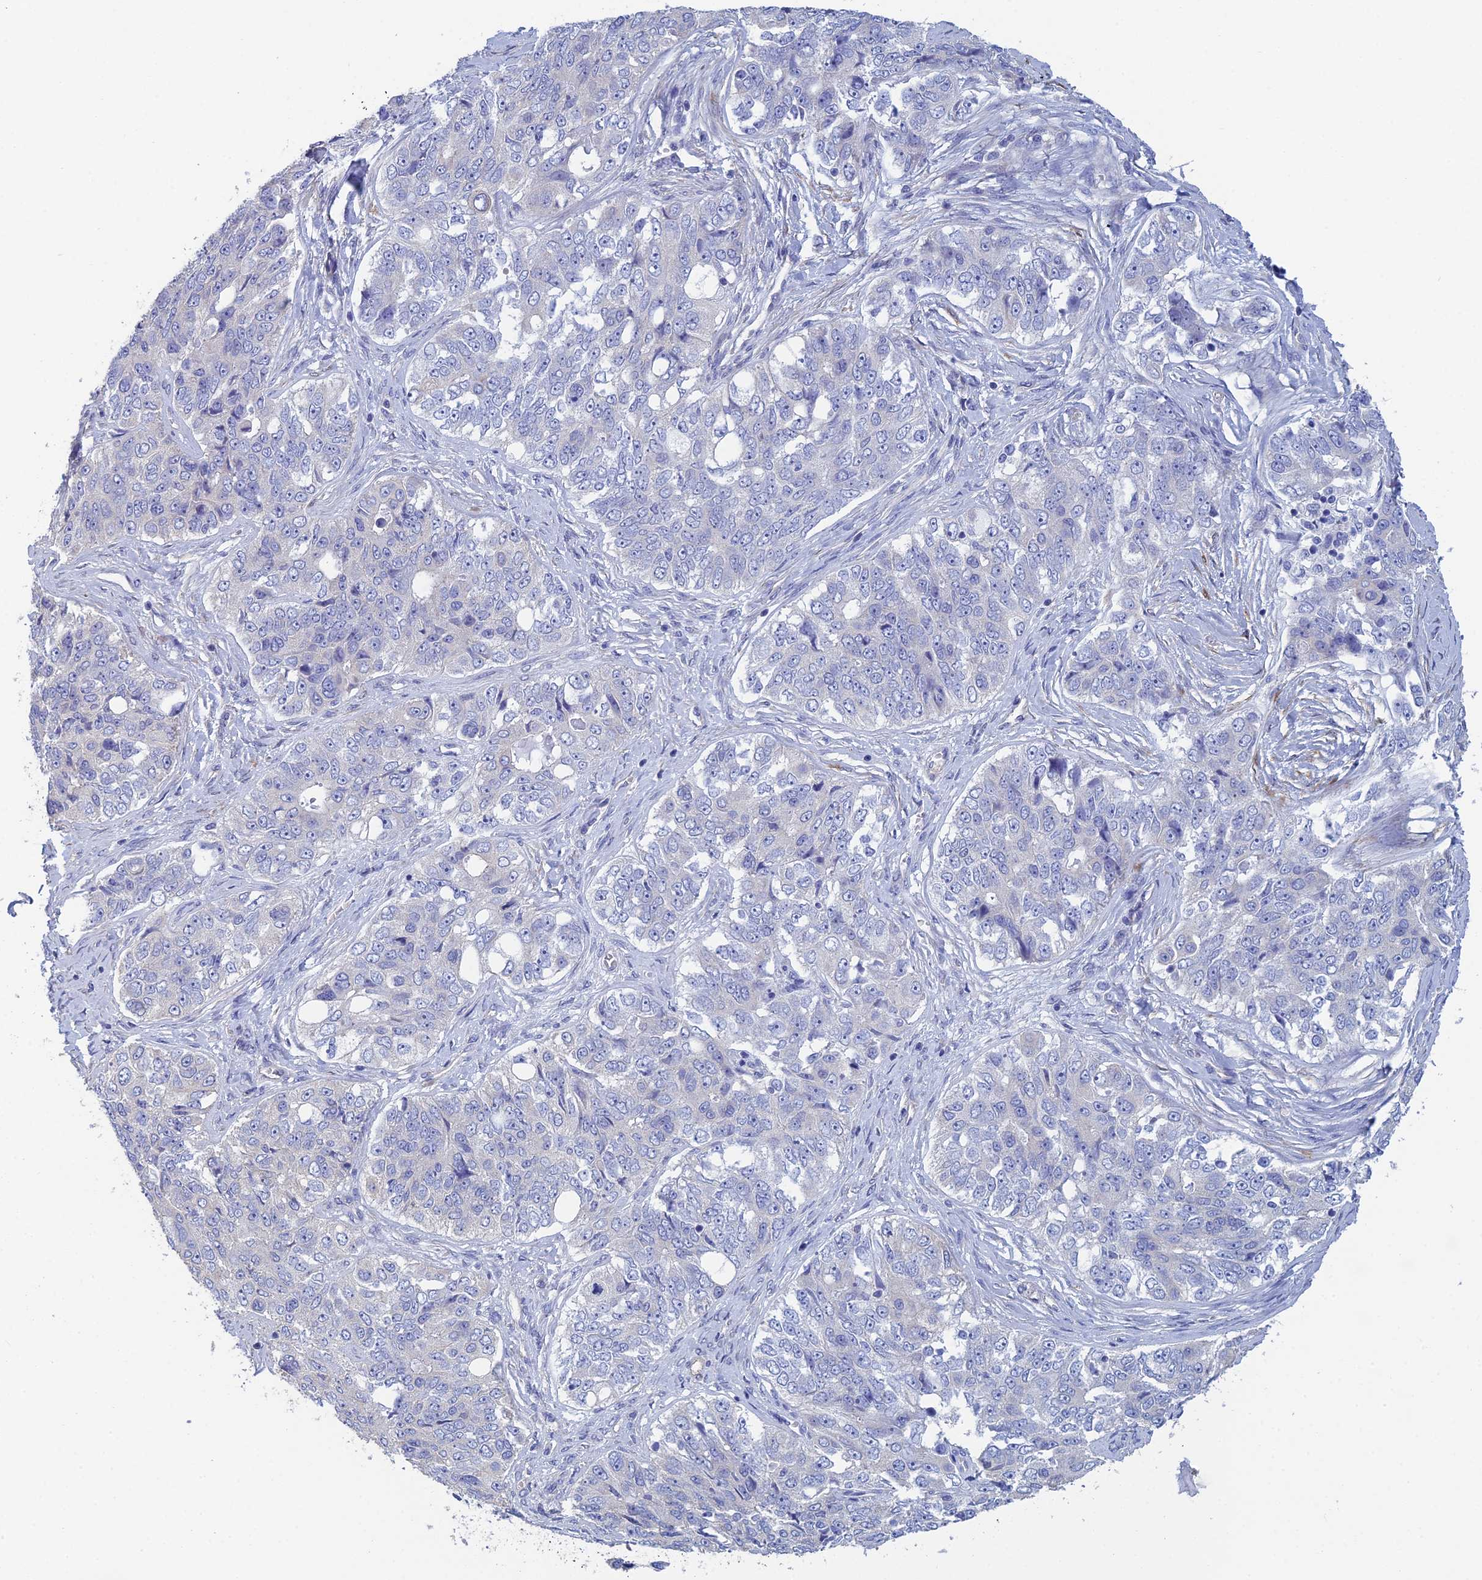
{"staining": {"intensity": "negative", "quantity": "none", "location": "none"}, "tissue": "ovarian cancer", "cell_type": "Tumor cells", "image_type": "cancer", "snomed": [{"axis": "morphology", "description": "Carcinoma, endometroid"}, {"axis": "topography", "description": "Ovary"}], "caption": "IHC of endometroid carcinoma (ovarian) exhibits no expression in tumor cells. Nuclei are stained in blue.", "gene": "PCDHA8", "patient": {"sex": "female", "age": 51}}